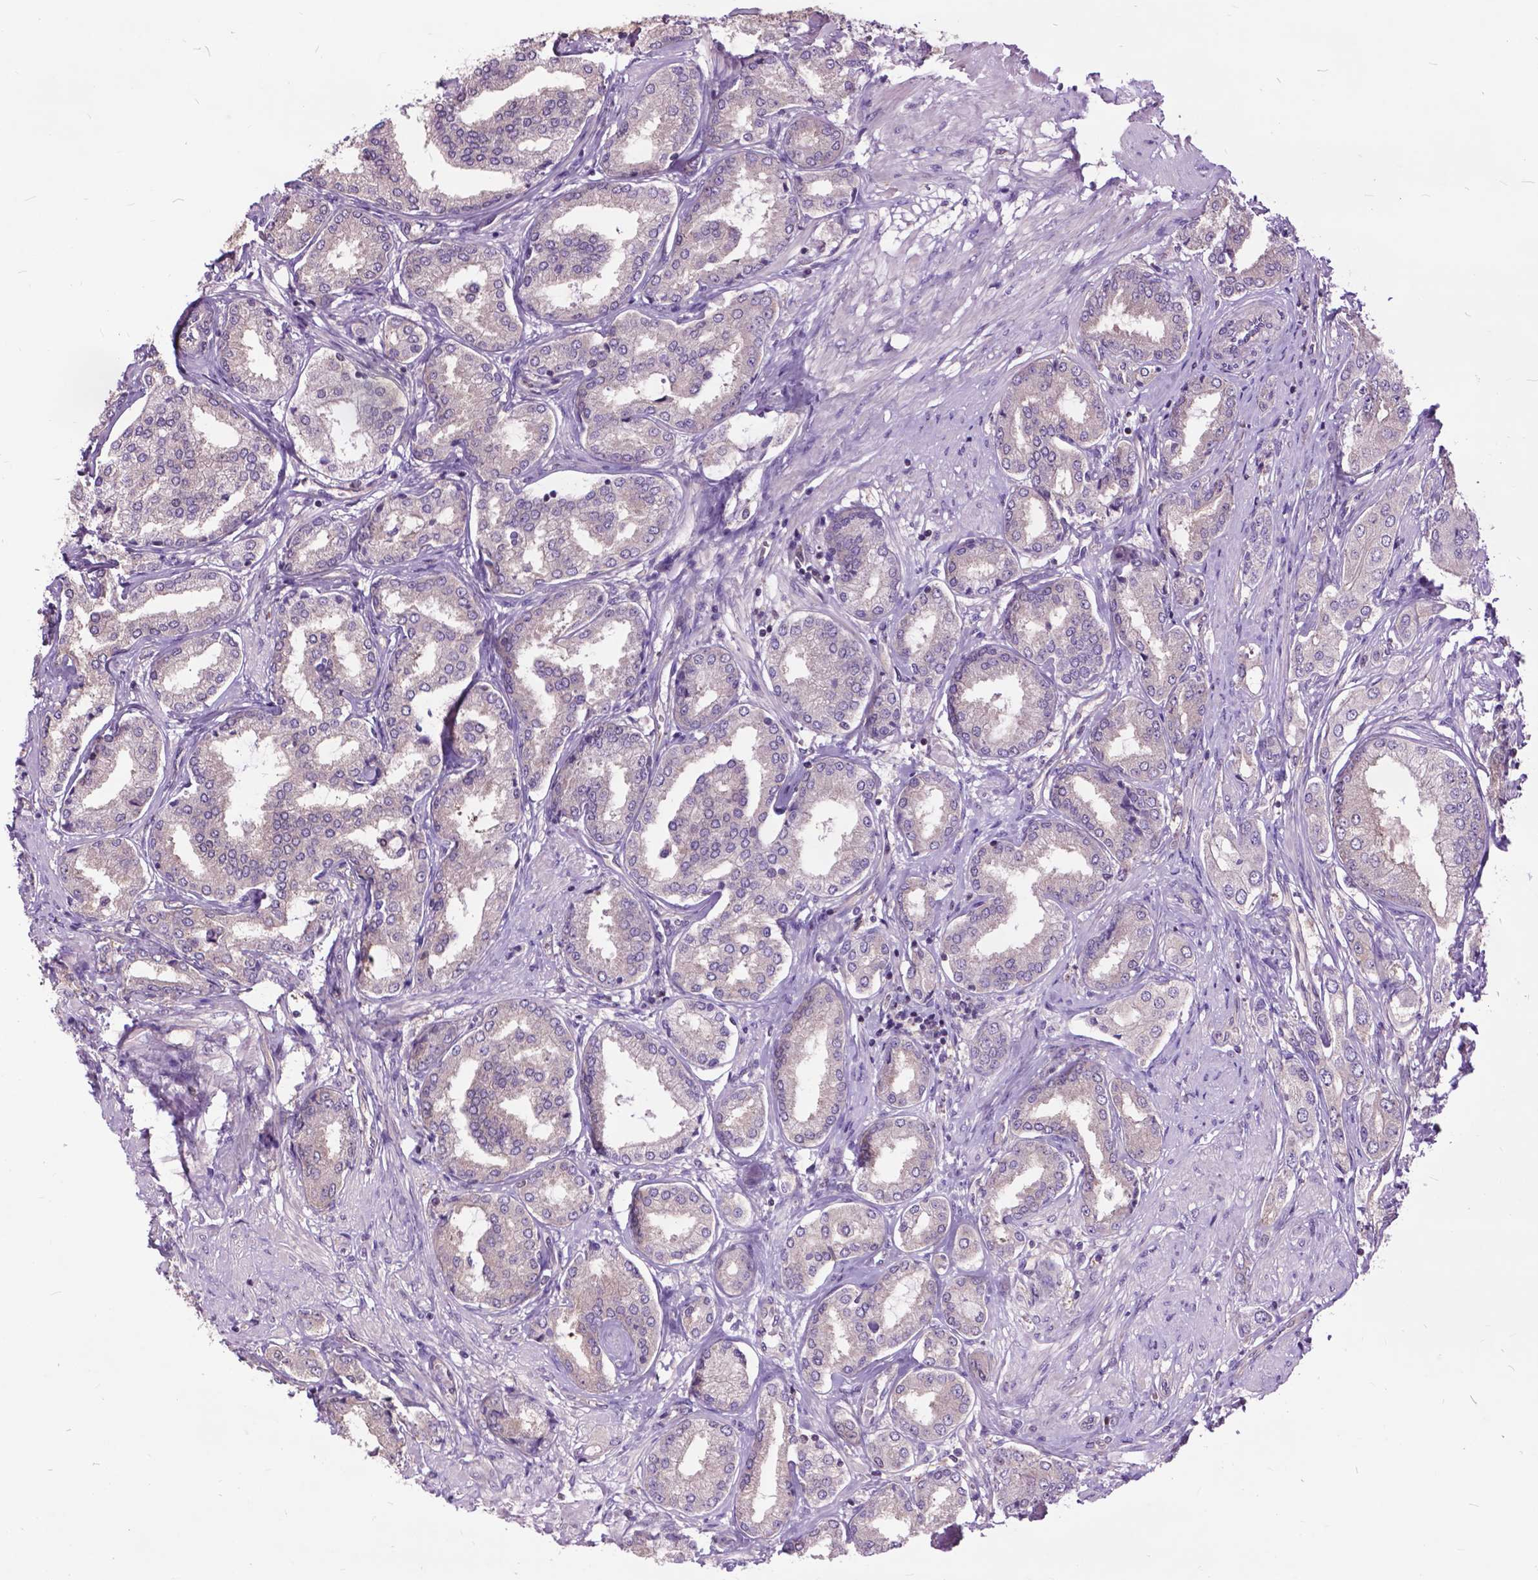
{"staining": {"intensity": "moderate", "quantity": "25%-75%", "location": "cytoplasmic/membranous"}, "tissue": "prostate cancer", "cell_type": "Tumor cells", "image_type": "cancer", "snomed": [{"axis": "morphology", "description": "Adenocarcinoma, NOS"}, {"axis": "topography", "description": "Prostate"}], "caption": "Immunohistochemistry of human prostate cancer demonstrates medium levels of moderate cytoplasmic/membranous staining in about 25%-75% of tumor cells. Nuclei are stained in blue.", "gene": "ARAF", "patient": {"sex": "male", "age": 63}}